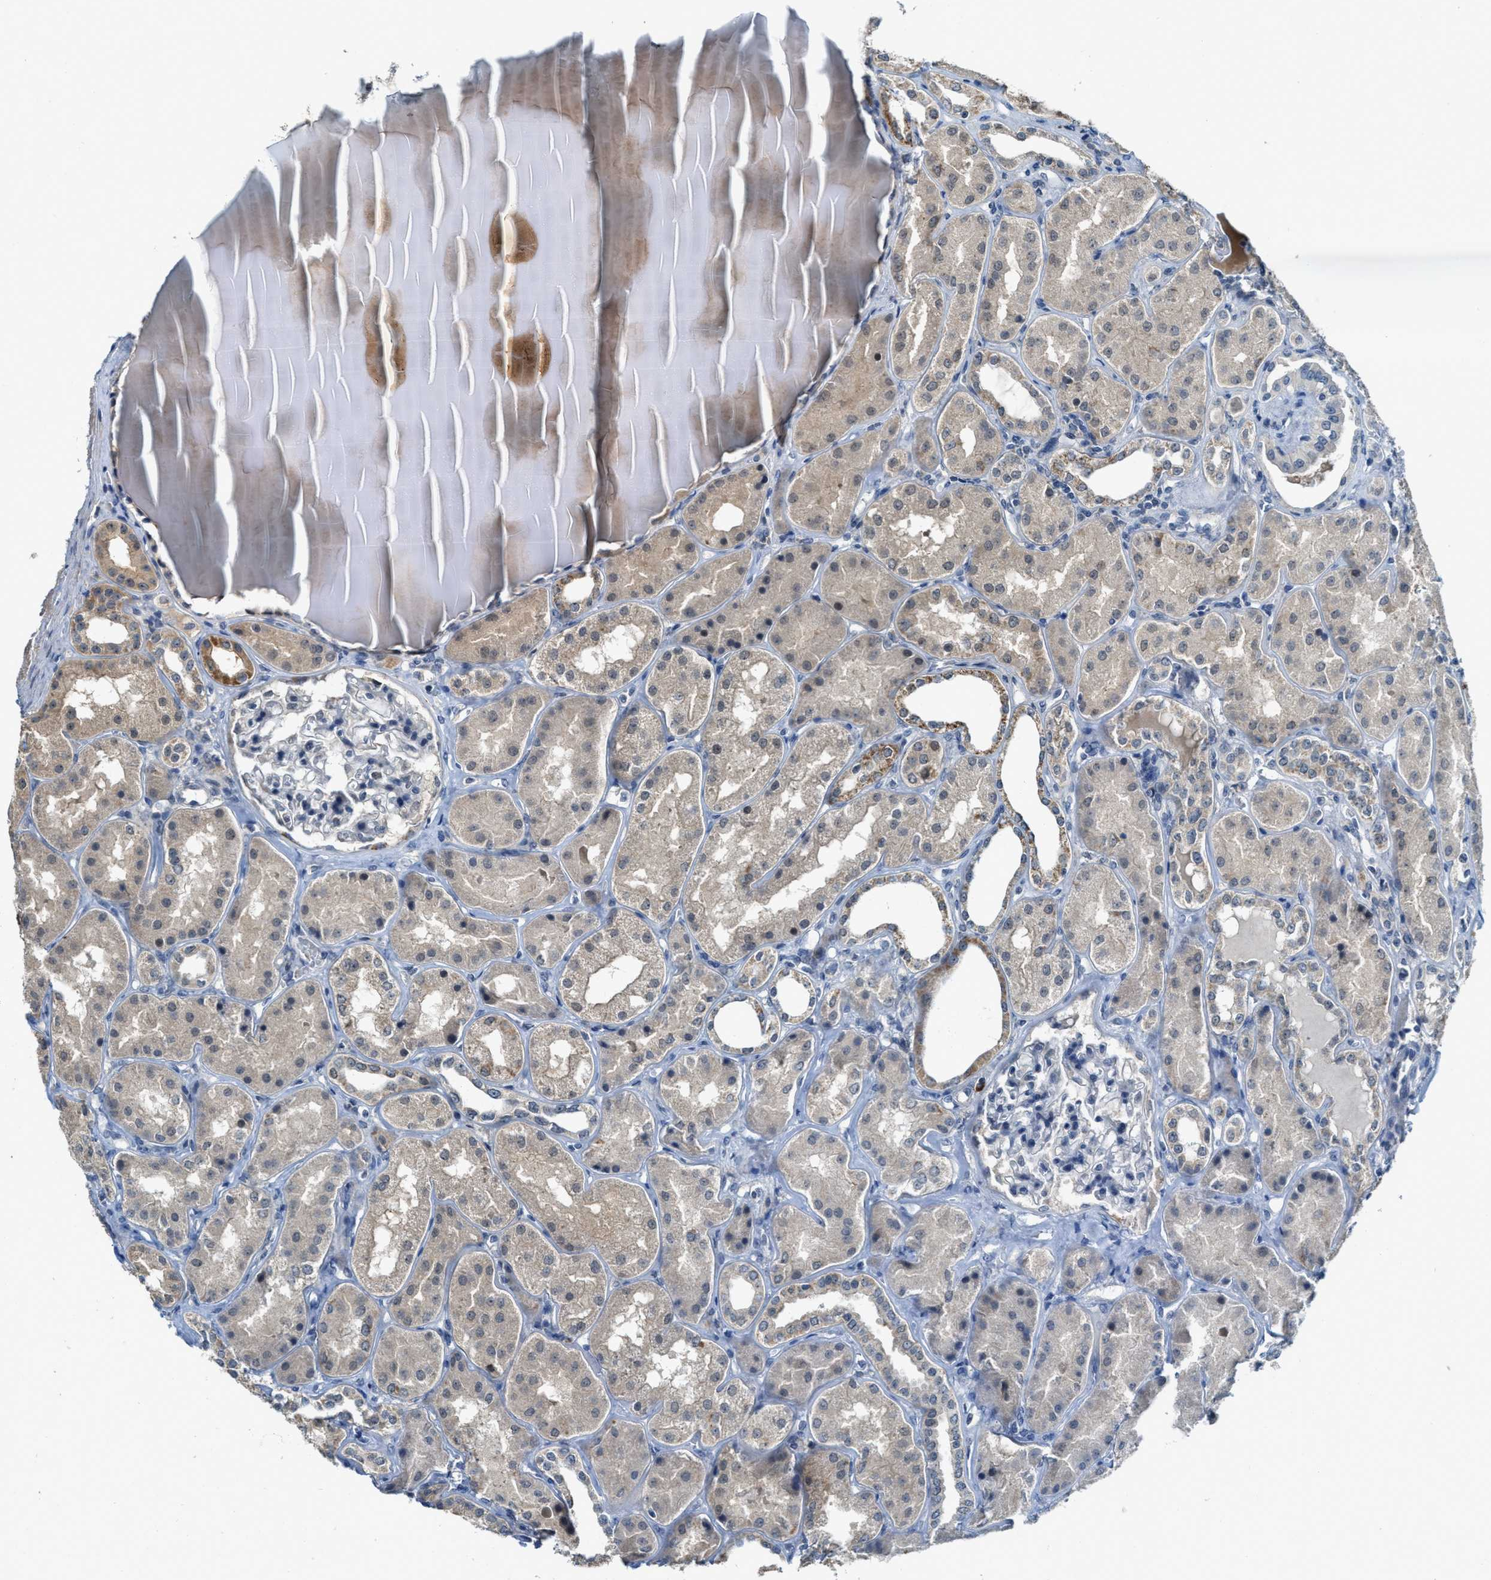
{"staining": {"intensity": "negative", "quantity": "none", "location": "none"}, "tissue": "kidney", "cell_type": "Cells in glomeruli", "image_type": "normal", "snomed": [{"axis": "morphology", "description": "Normal tissue, NOS"}, {"axis": "topography", "description": "Kidney"}], "caption": "There is no significant positivity in cells in glomeruli of kidney. (DAB immunohistochemistry (IHC) visualized using brightfield microscopy, high magnification).", "gene": "CDON", "patient": {"sex": "female", "age": 56}}